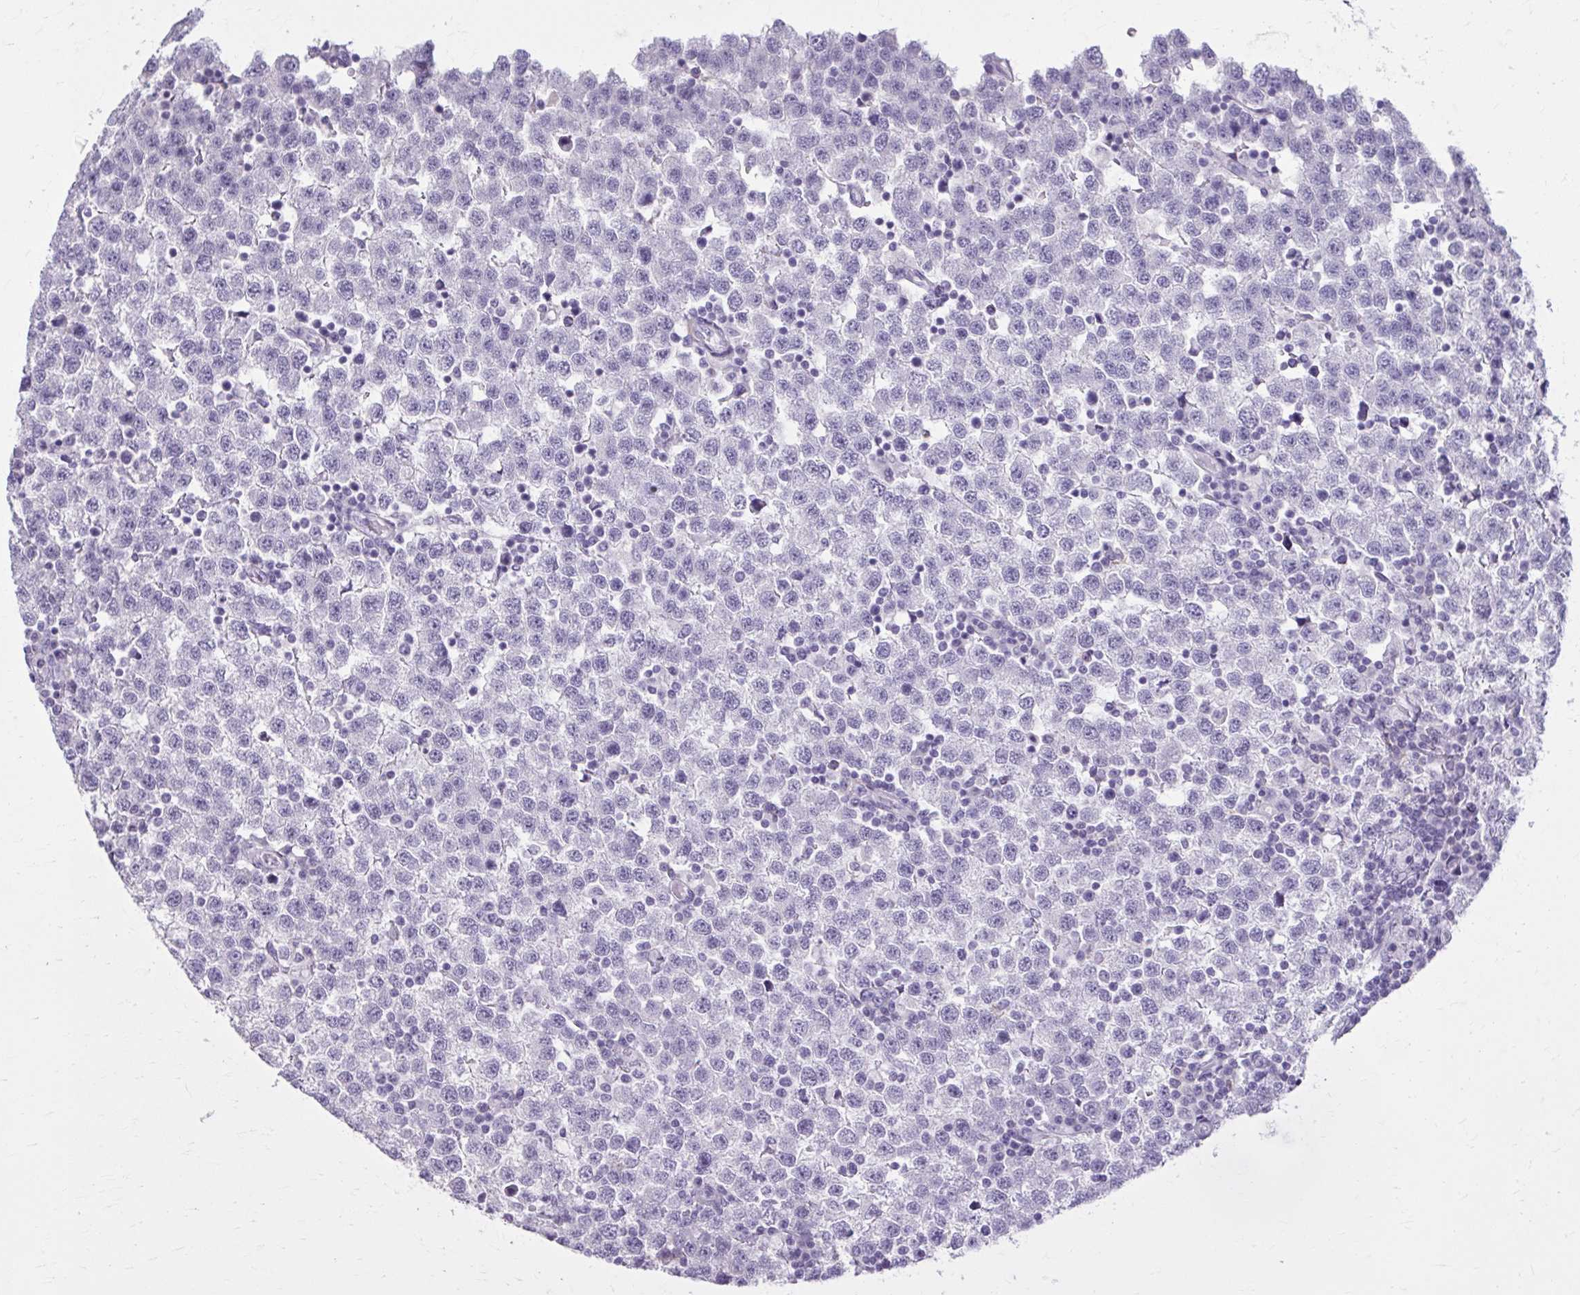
{"staining": {"intensity": "negative", "quantity": "none", "location": "none"}, "tissue": "testis cancer", "cell_type": "Tumor cells", "image_type": "cancer", "snomed": [{"axis": "morphology", "description": "Seminoma, NOS"}, {"axis": "topography", "description": "Testis"}], "caption": "Testis seminoma was stained to show a protein in brown. There is no significant positivity in tumor cells. (DAB immunohistochemistry with hematoxylin counter stain).", "gene": "OR4B1", "patient": {"sex": "male", "age": 34}}